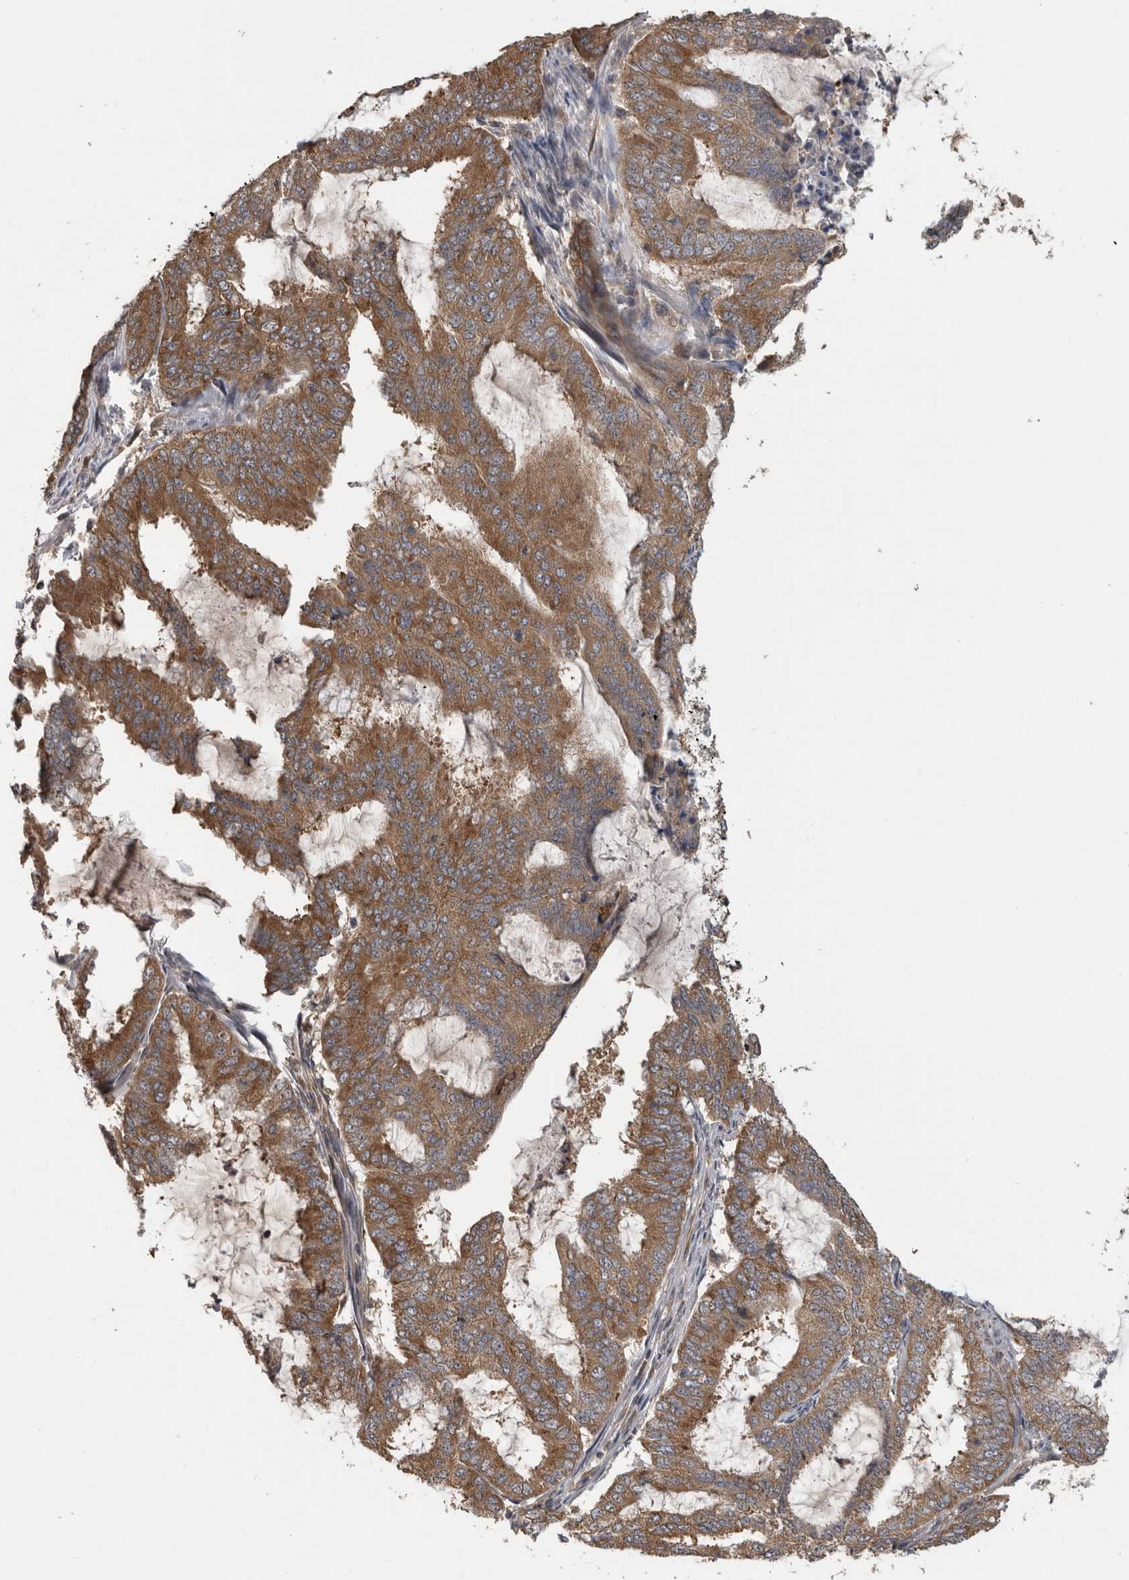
{"staining": {"intensity": "moderate", "quantity": ">75%", "location": "cytoplasmic/membranous"}, "tissue": "endometrial cancer", "cell_type": "Tumor cells", "image_type": "cancer", "snomed": [{"axis": "morphology", "description": "Adenocarcinoma, NOS"}, {"axis": "topography", "description": "Endometrium"}], "caption": "Immunohistochemical staining of human endometrial adenocarcinoma demonstrates medium levels of moderate cytoplasmic/membranous positivity in approximately >75% of tumor cells.", "gene": "ATXN2", "patient": {"sex": "female", "age": 49}}